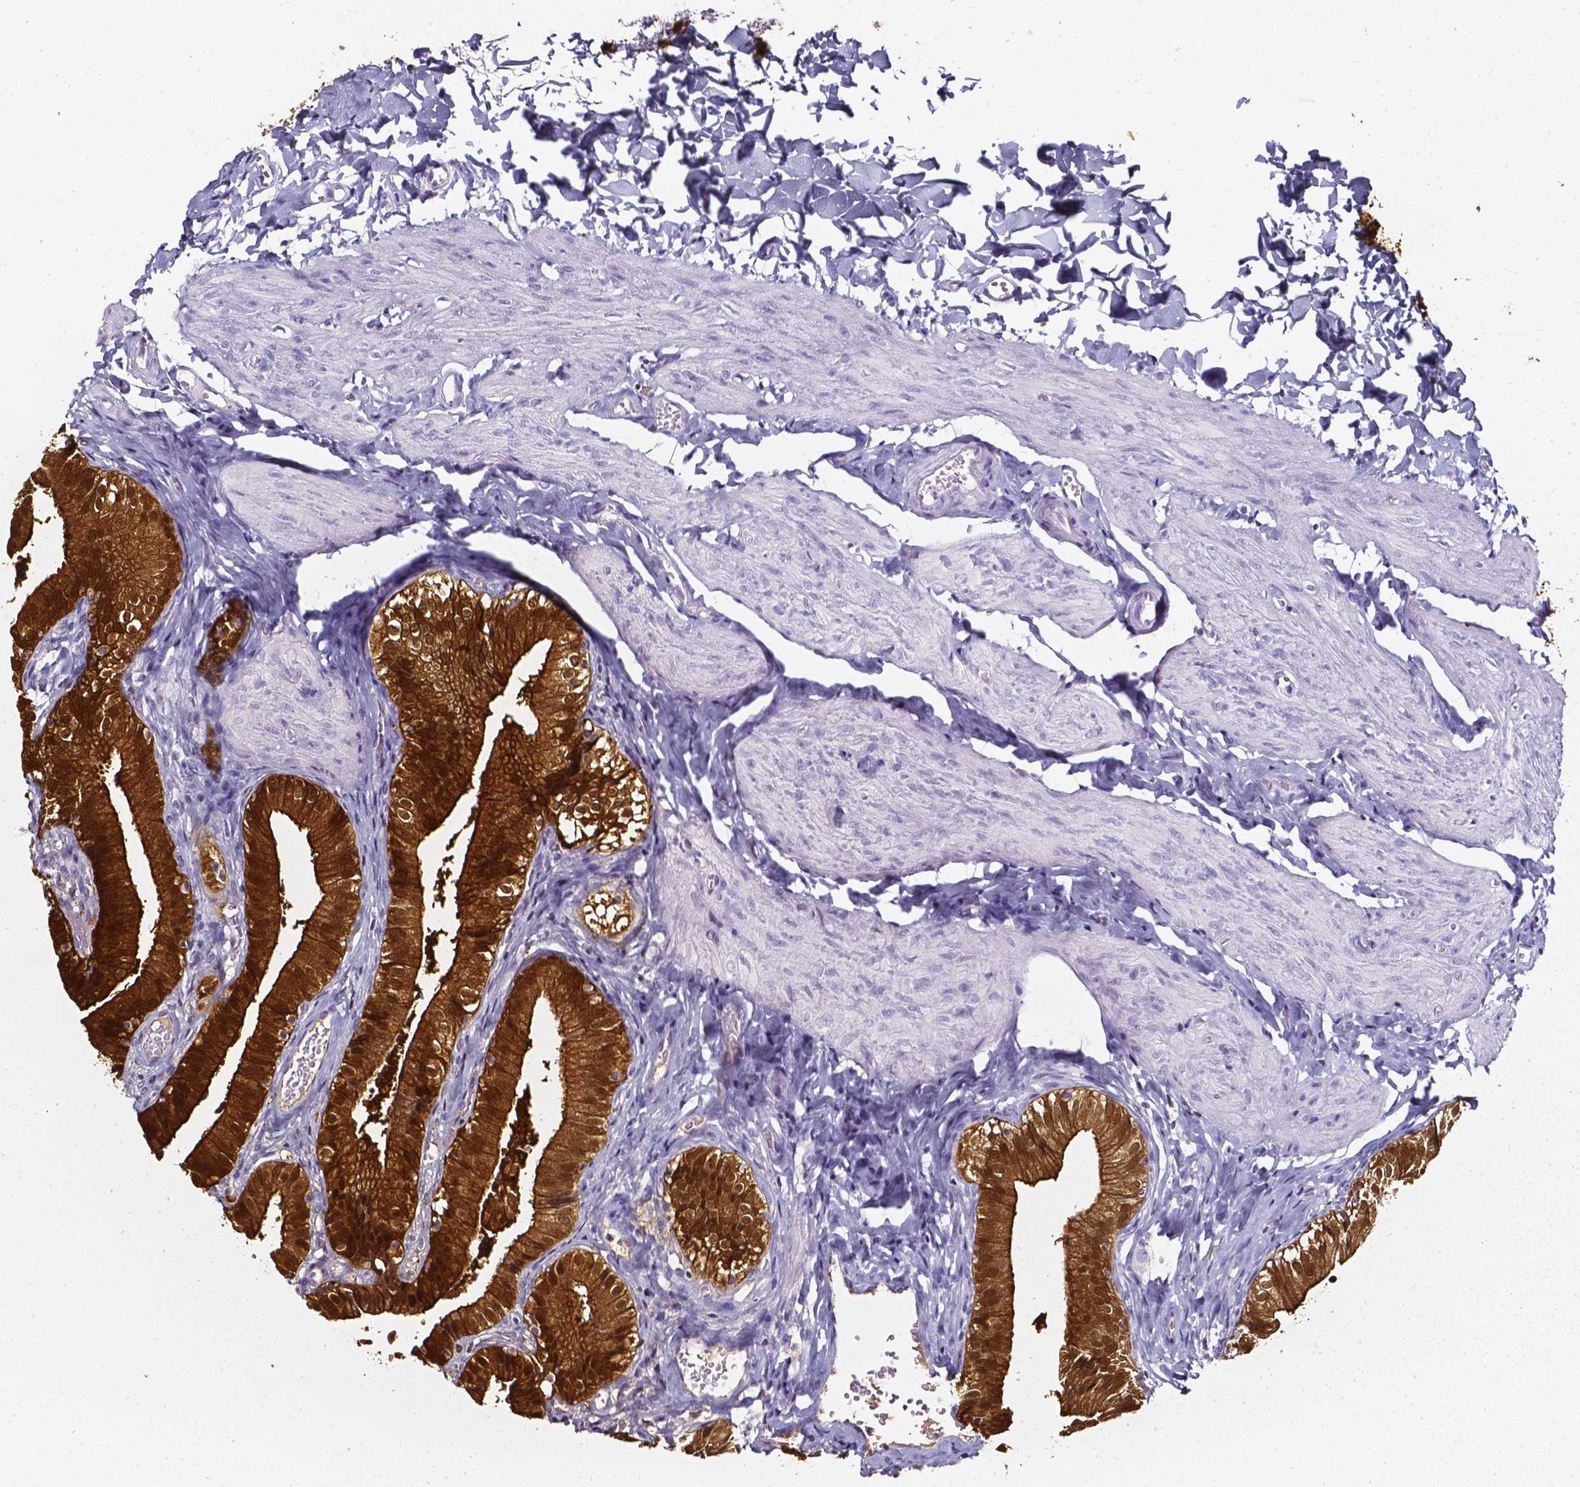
{"staining": {"intensity": "strong", "quantity": ">75%", "location": "cytoplasmic/membranous,nuclear"}, "tissue": "gallbladder", "cell_type": "Glandular cells", "image_type": "normal", "snomed": [{"axis": "morphology", "description": "Normal tissue, NOS"}, {"axis": "topography", "description": "Gallbladder"}], "caption": "Gallbladder was stained to show a protein in brown. There is high levels of strong cytoplasmic/membranous,nuclear staining in about >75% of glandular cells. Using DAB (3,3'-diaminobenzidine) (brown) and hematoxylin (blue) stains, captured at high magnification using brightfield microscopy.", "gene": "AKR1B10", "patient": {"sex": "female", "age": 47}}